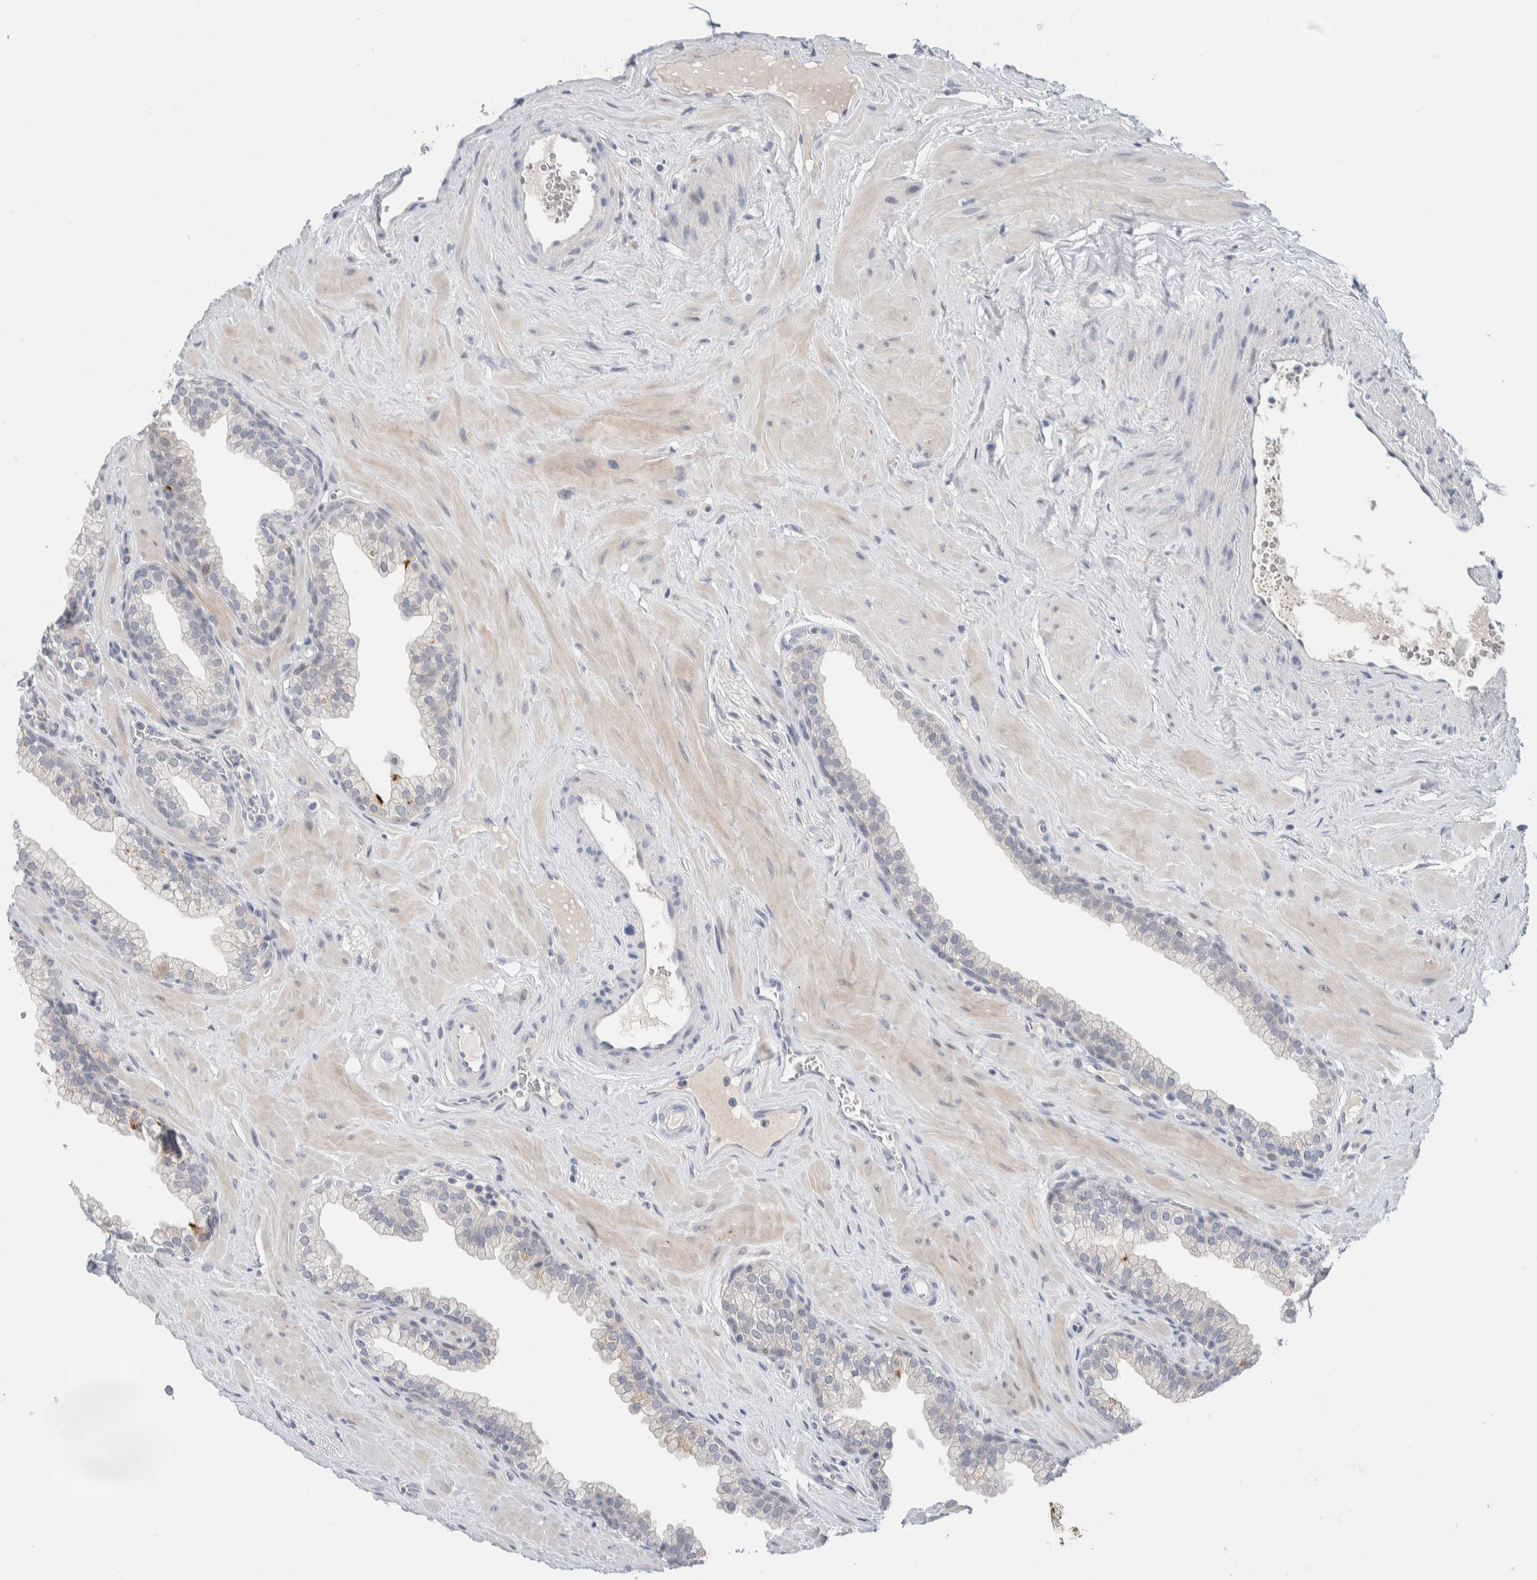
{"staining": {"intensity": "negative", "quantity": "none", "location": "none"}, "tissue": "prostate", "cell_type": "Glandular cells", "image_type": "normal", "snomed": [{"axis": "morphology", "description": "Normal tissue, NOS"}, {"axis": "morphology", "description": "Urothelial carcinoma, Low grade"}, {"axis": "topography", "description": "Urinary bladder"}, {"axis": "topography", "description": "Prostate"}], "caption": "Immunohistochemistry micrograph of normal prostate stained for a protein (brown), which displays no staining in glandular cells. (Immunohistochemistry (ihc), brightfield microscopy, high magnification).", "gene": "DNAJB6", "patient": {"sex": "male", "age": 60}}